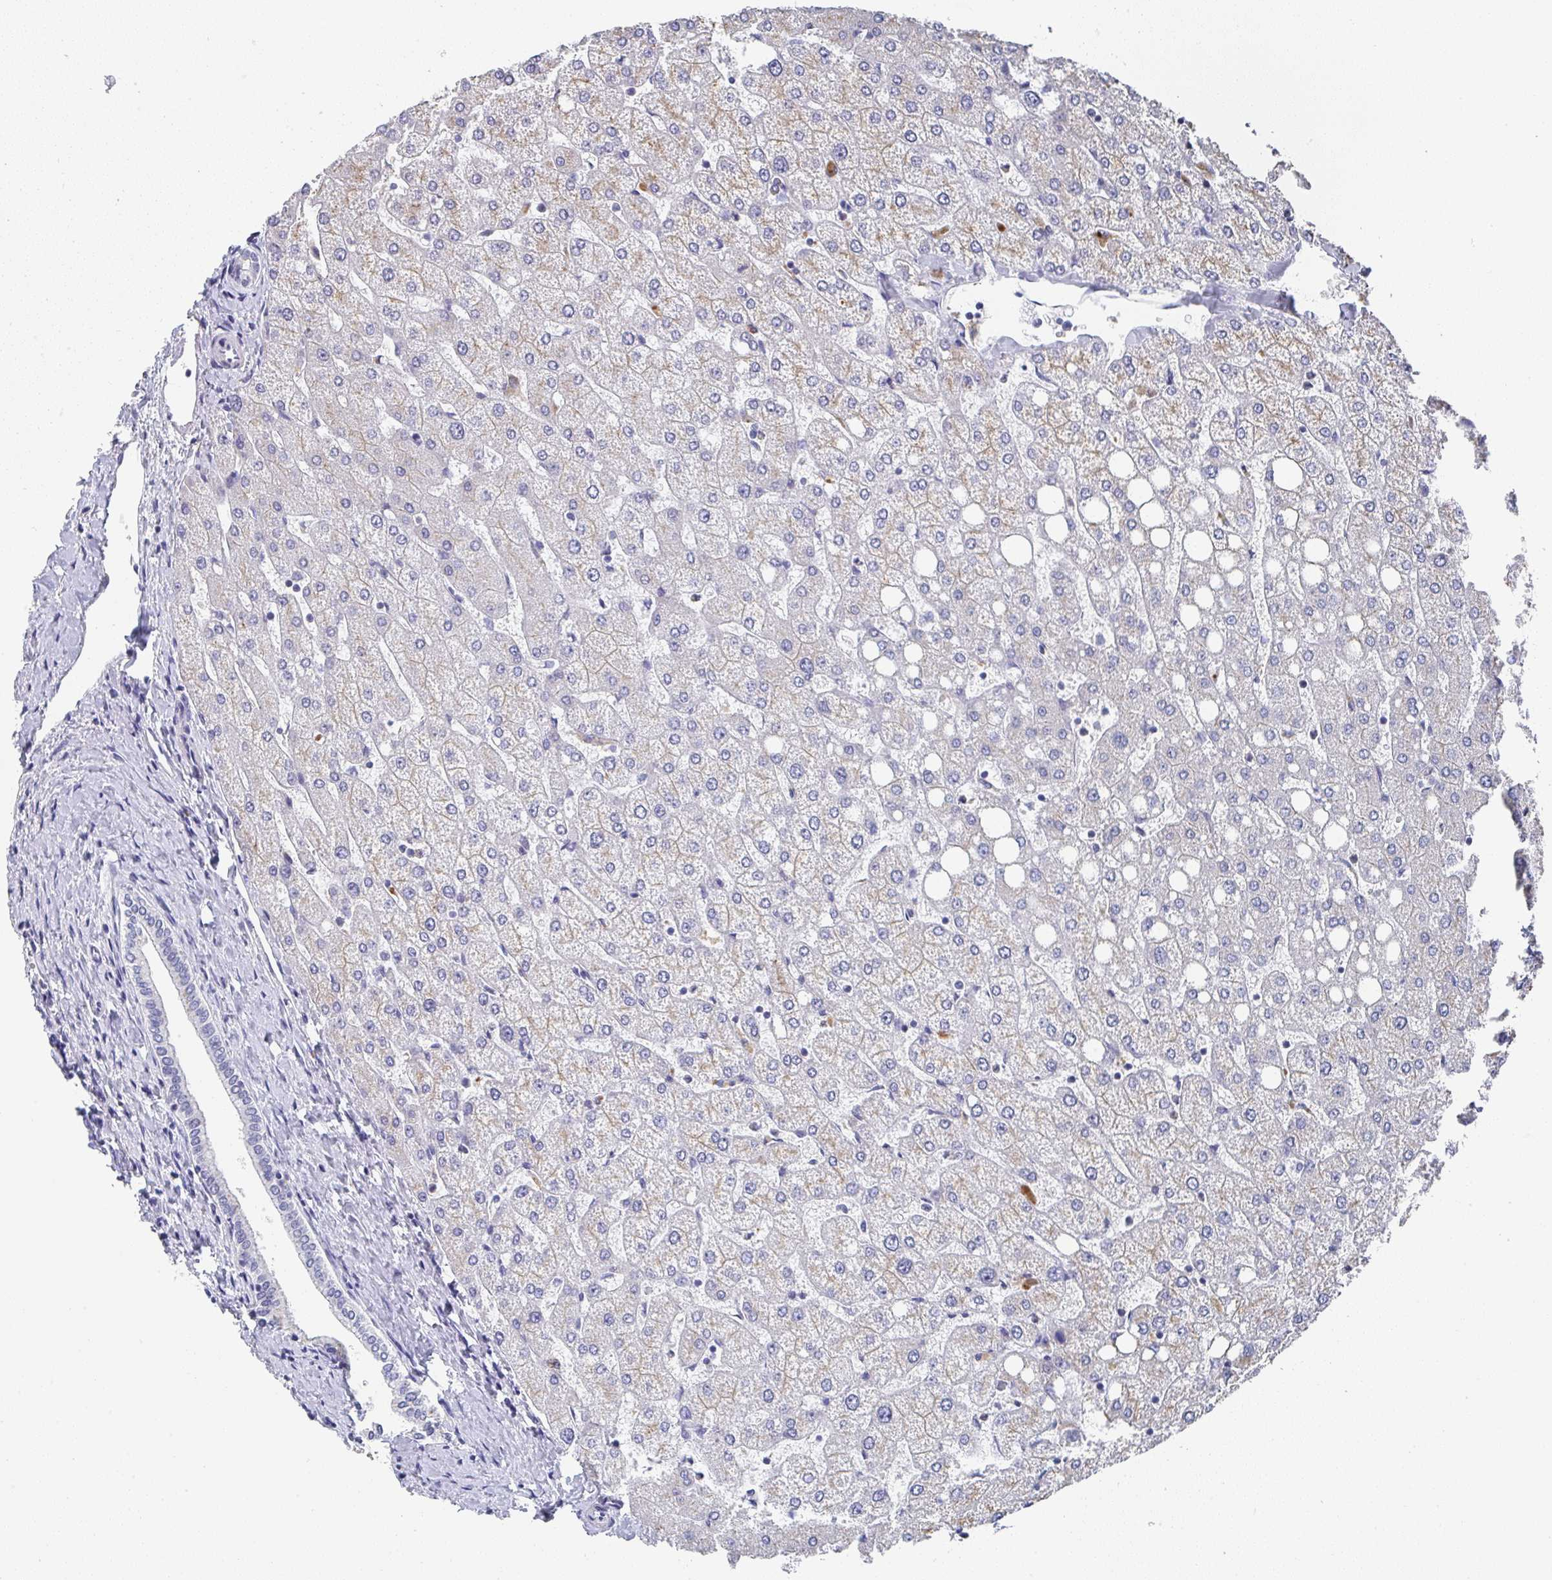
{"staining": {"intensity": "negative", "quantity": "none", "location": "none"}, "tissue": "liver", "cell_type": "Cholangiocytes", "image_type": "normal", "snomed": [{"axis": "morphology", "description": "Normal tissue, NOS"}, {"axis": "topography", "description": "Liver"}], "caption": "The immunohistochemistry (IHC) histopathology image has no significant staining in cholangiocytes of liver. (DAB immunohistochemistry, high magnification).", "gene": "NCF1", "patient": {"sex": "female", "age": 54}}